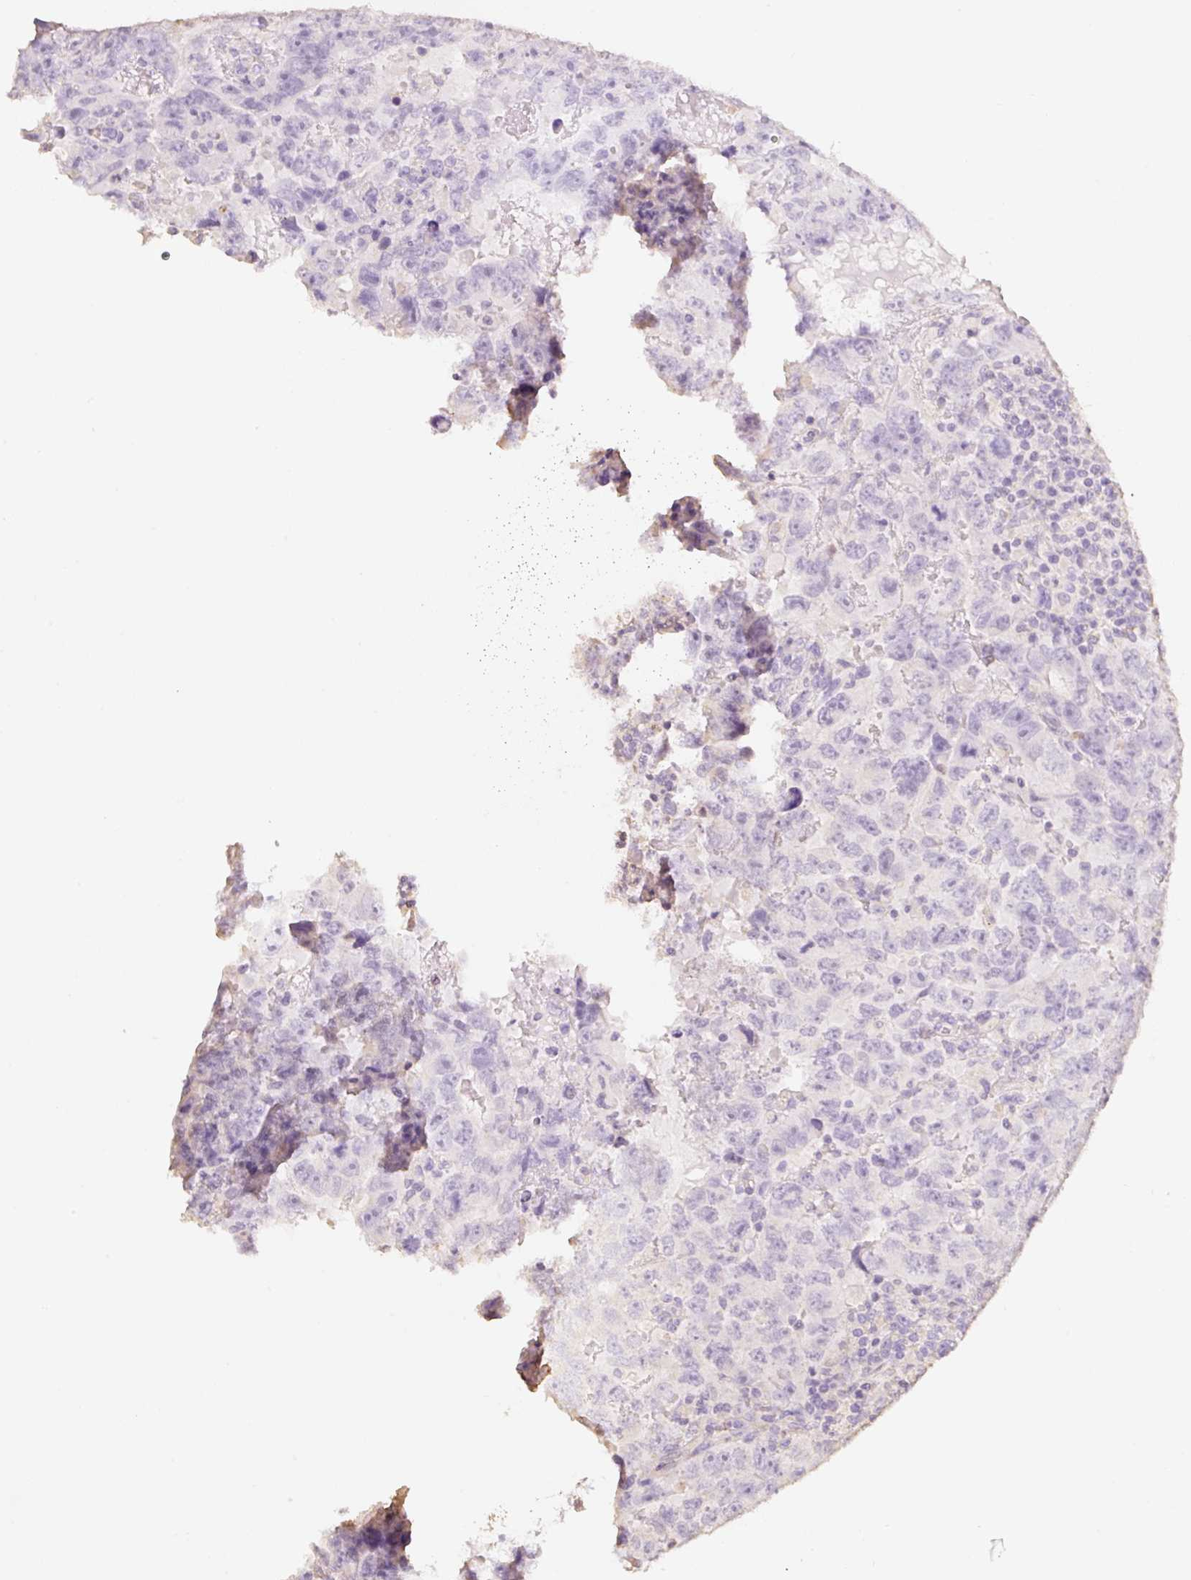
{"staining": {"intensity": "negative", "quantity": "none", "location": "none"}, "tissue": "testis cancer", "cell_type": "Tumor cells", "image_type": "cancer", "snomed": [{"axis": "morphology", "description": "Carcinoma, Embryonal, NOS"}, {"axis": "topography", "description": "Testis"}], "caption": "The IHC histopathology image has no significant staining in tumor cells of testis cancer tissue.", "gene": "MBOAT7", "patient": {"sex": "male", "age": 24}}